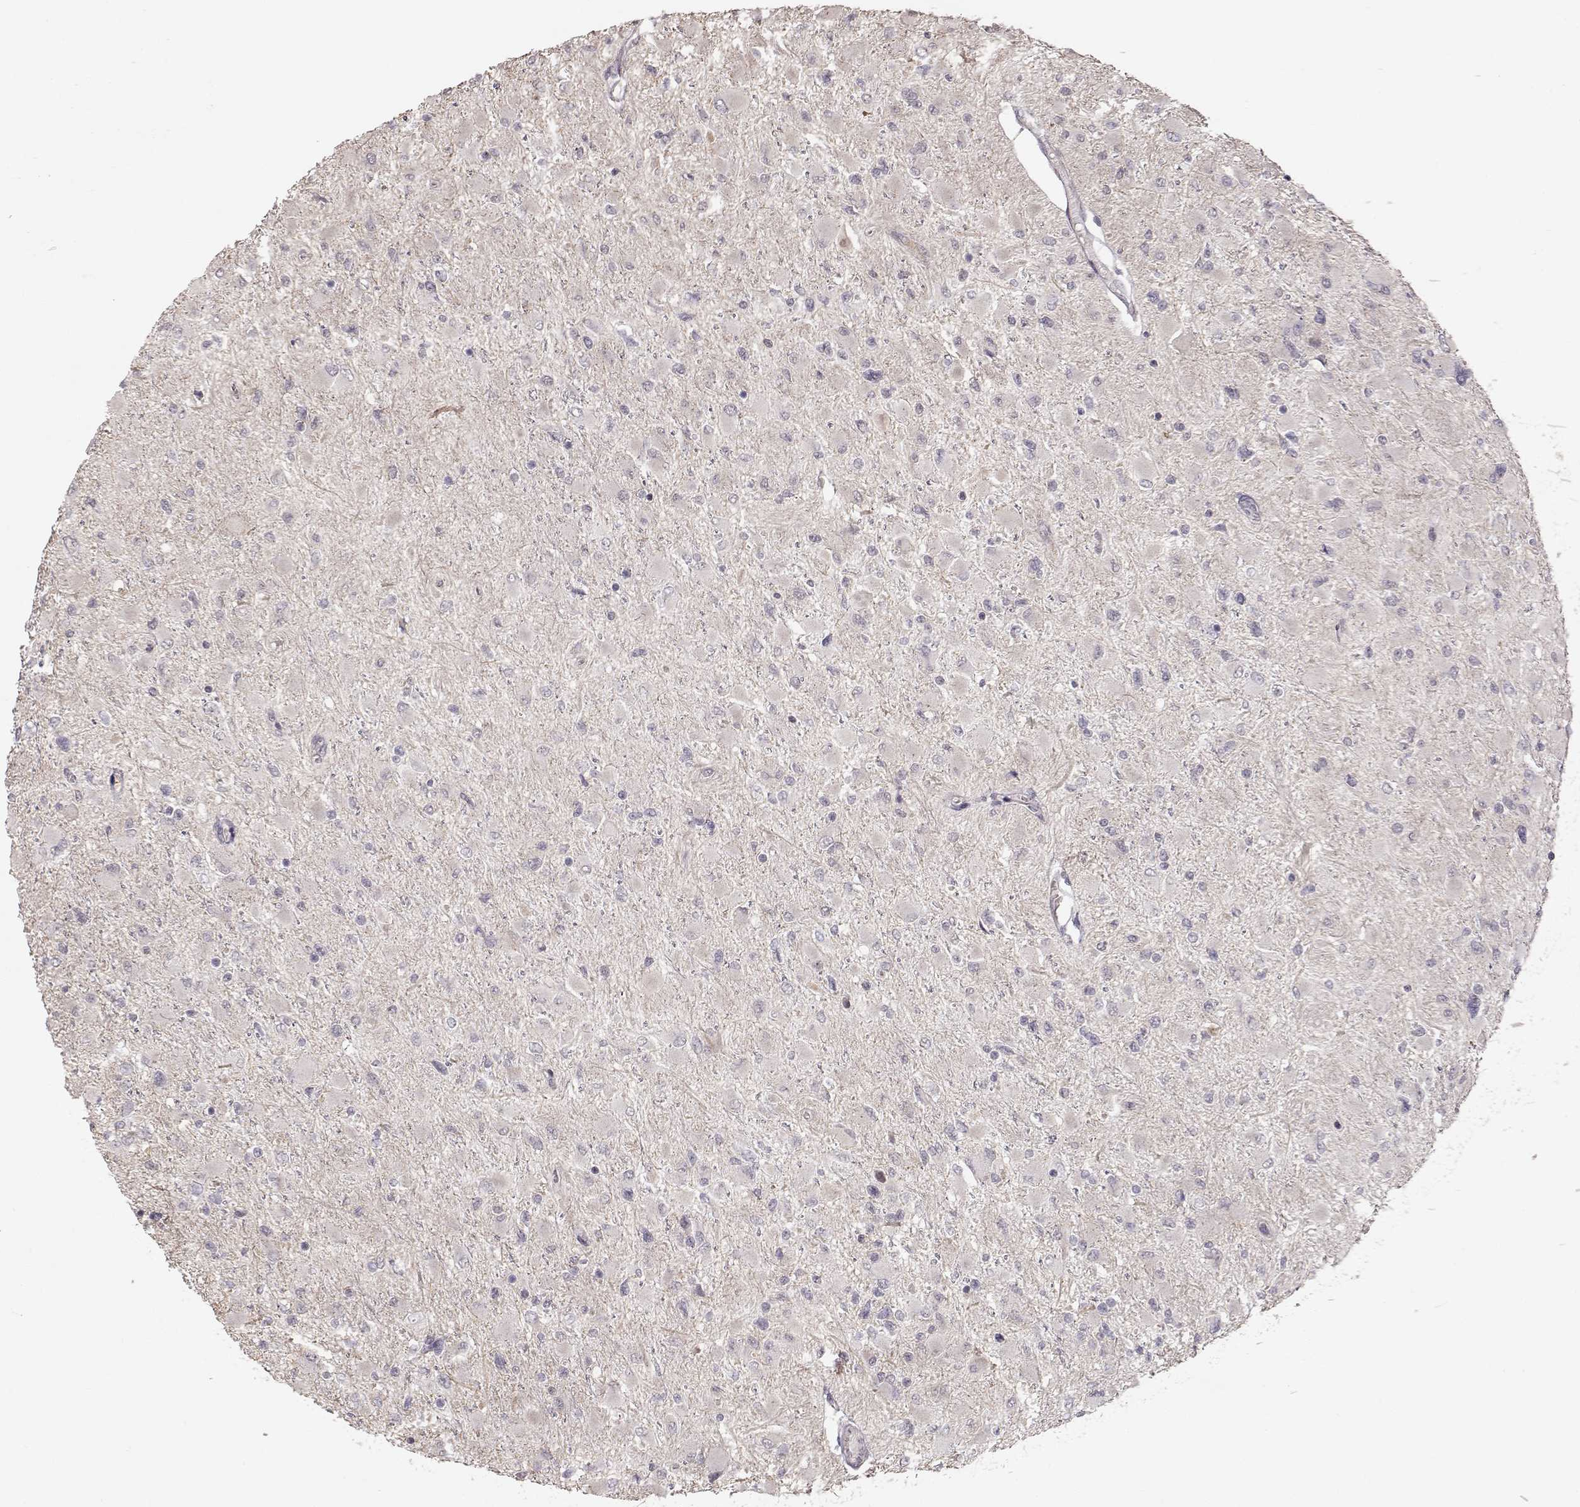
{"staining": {"intensity": "negative", "quantity": "none", "location": "none"}, "tissue": "glioma", "cell_type": "Tumor cells", "image_type": "cancer", "snomed": [{"axis": "morphology", "description": "Glioma, malignant, High grade"}, {"axis": "topography", "description": "Cerebral cortex"}], "caption": "Human glioma stained for a protein using IHC reveals no positivity in tumor cells.", "gene": "PNMT", "patient": {"sex": "female", "age": 36}}